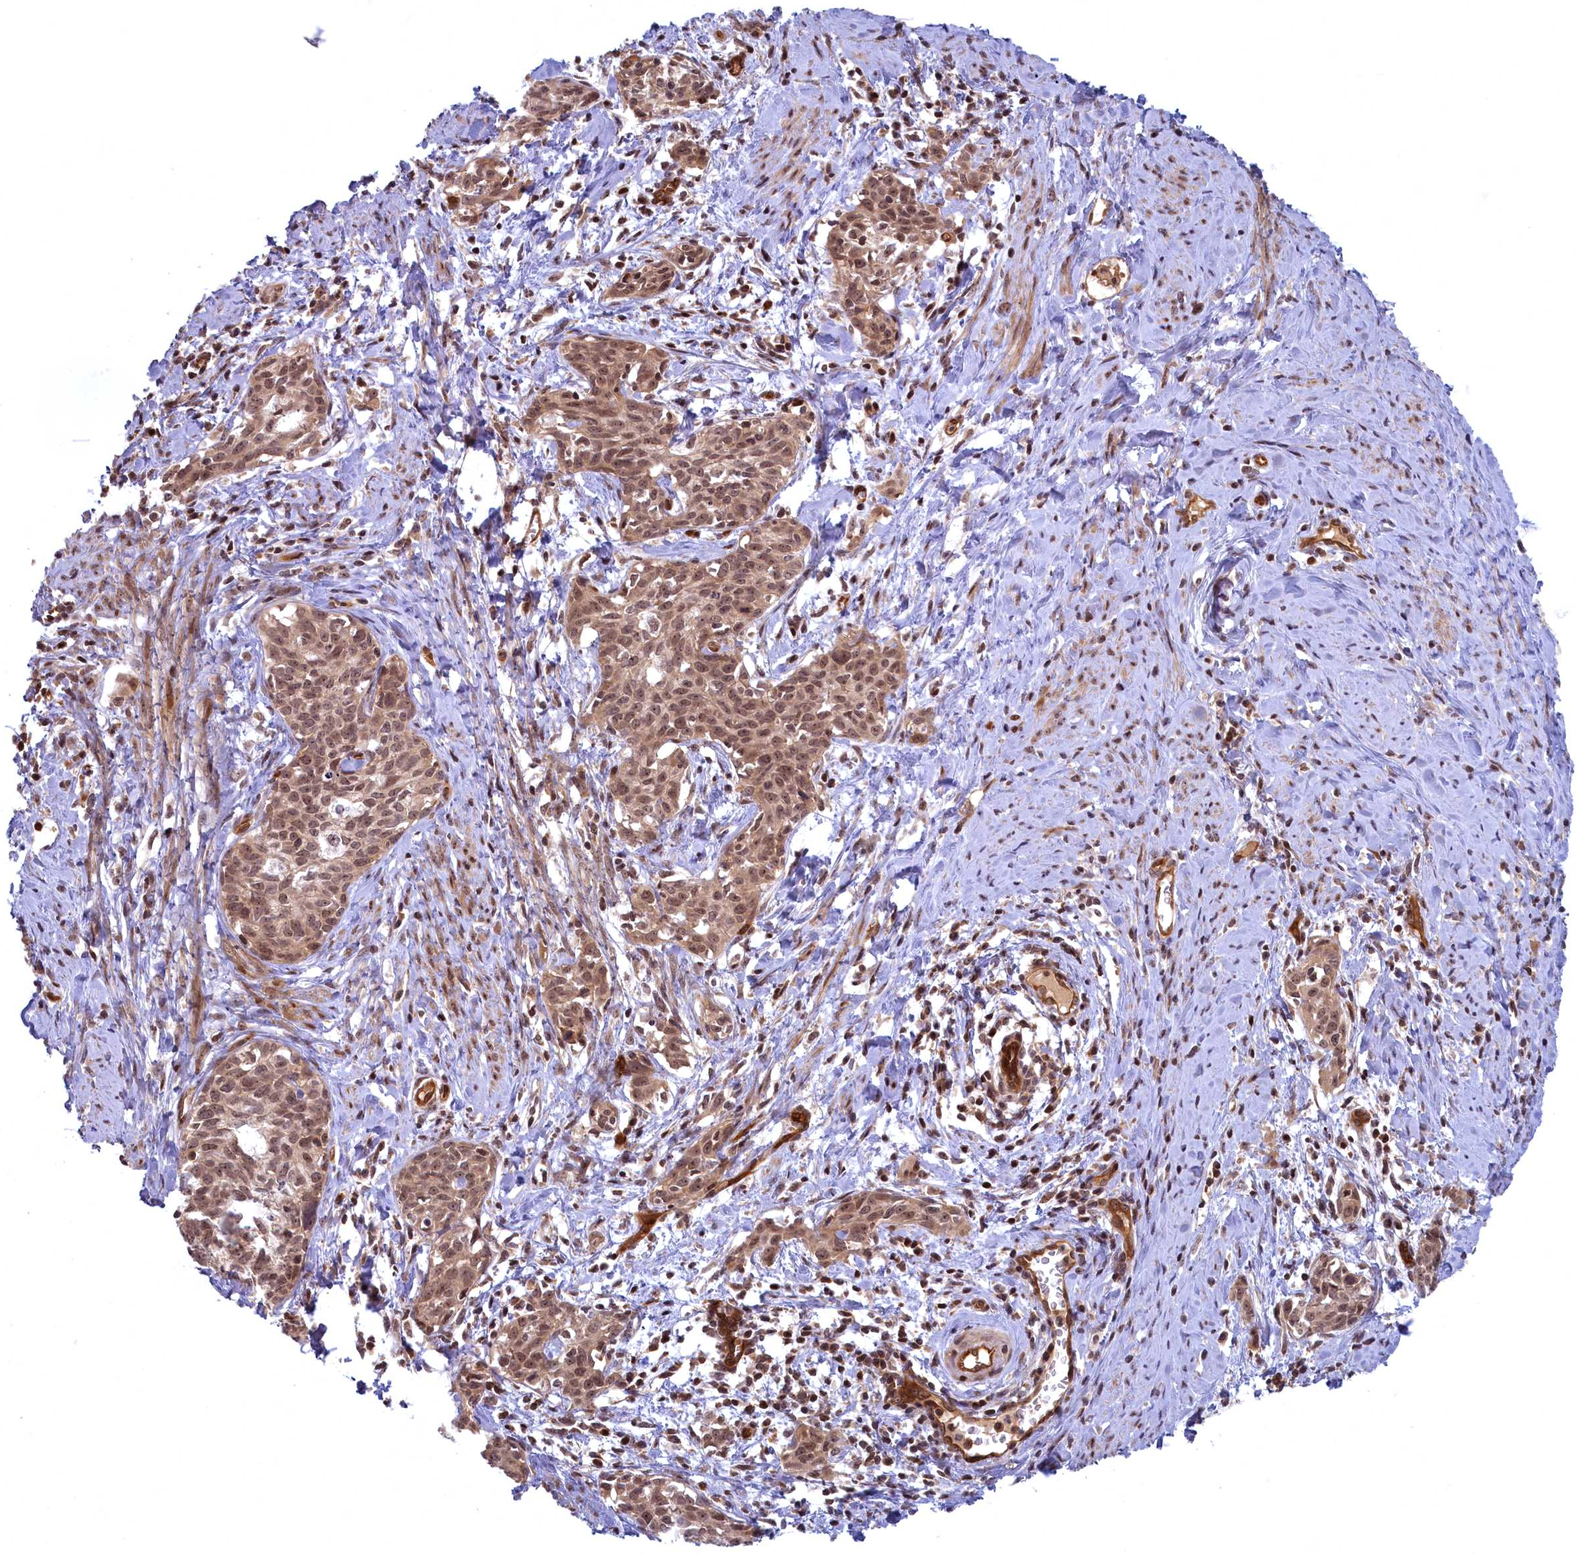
{"staining": {"intensity": "moderate", "quantity": ">75%", "location": "nuclear"}, "tissue": "cervical cancer", "cell_type": "Tumor cells", "image_type": "cancer", "snomed": [{"axis": "morphology", "description": "Squamous cell carcinoma, NOS"}, {"axis": "topography", "description": "Cervix"}], "caption": "DAB immunohistochemical staining of human cervical cancer (squamous cell carcinoma) shows moderate nuclear protein positivity in about >75% of tumor cells.", "gene": "SNRK", "patient": {"sex": "female", "age": 52}}